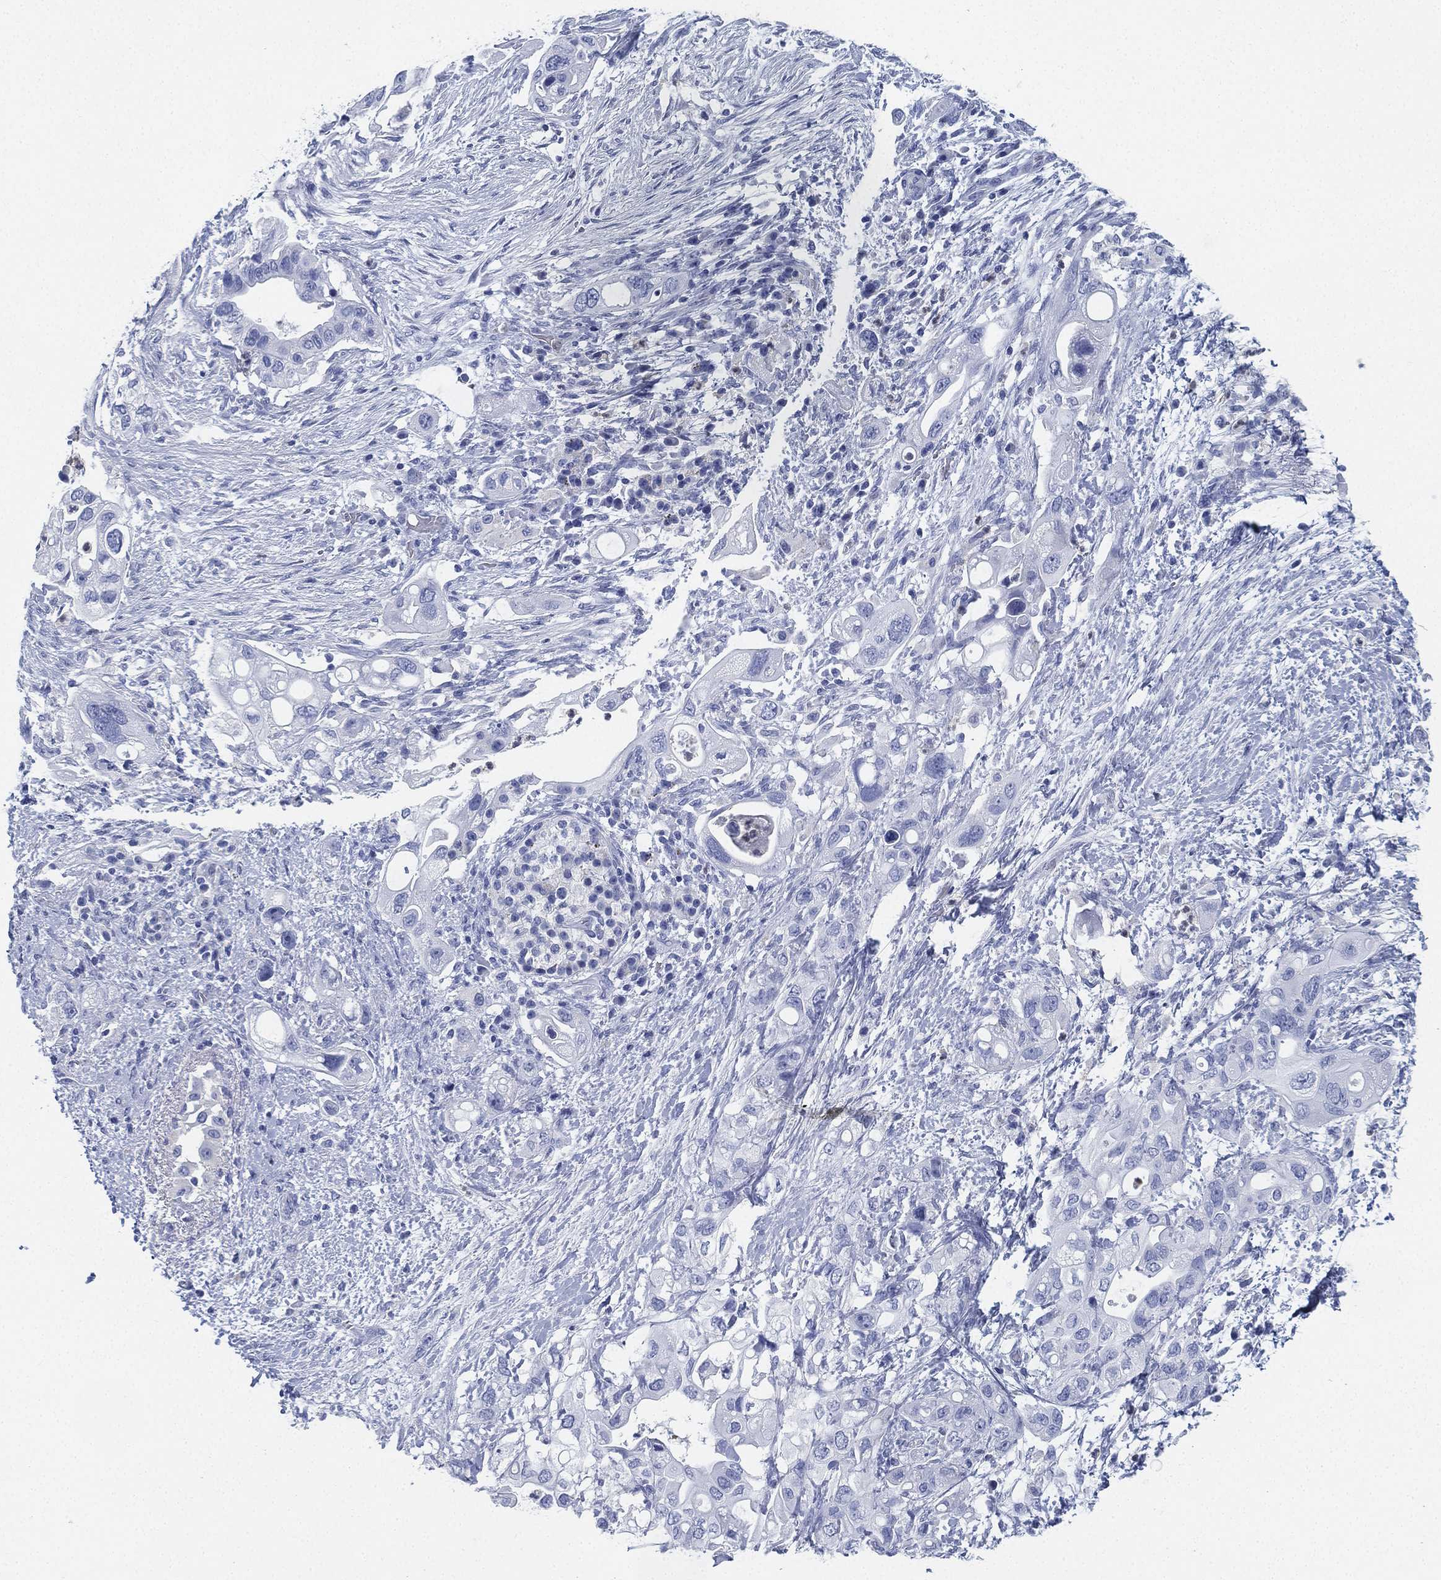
{"staining": {"intensity": "negative", "quantity": "none", "location": "none"}, "tissue": "pancreatic cancer", "cell_type": "Tumor cells", "image_type": "cancer", "snomed": [{"axis": "morphology", "description": "Adenocarcinoma, NOS"}, {"axis": "topography", "description": "Pancreas"}], "caption": "A histopathology image of pancreatic adenocarcinoma stained for a protein displays no brown staining in tumor cells.", "gene": "DEFB121", "patient": {"sex": "female", "age": 72}}